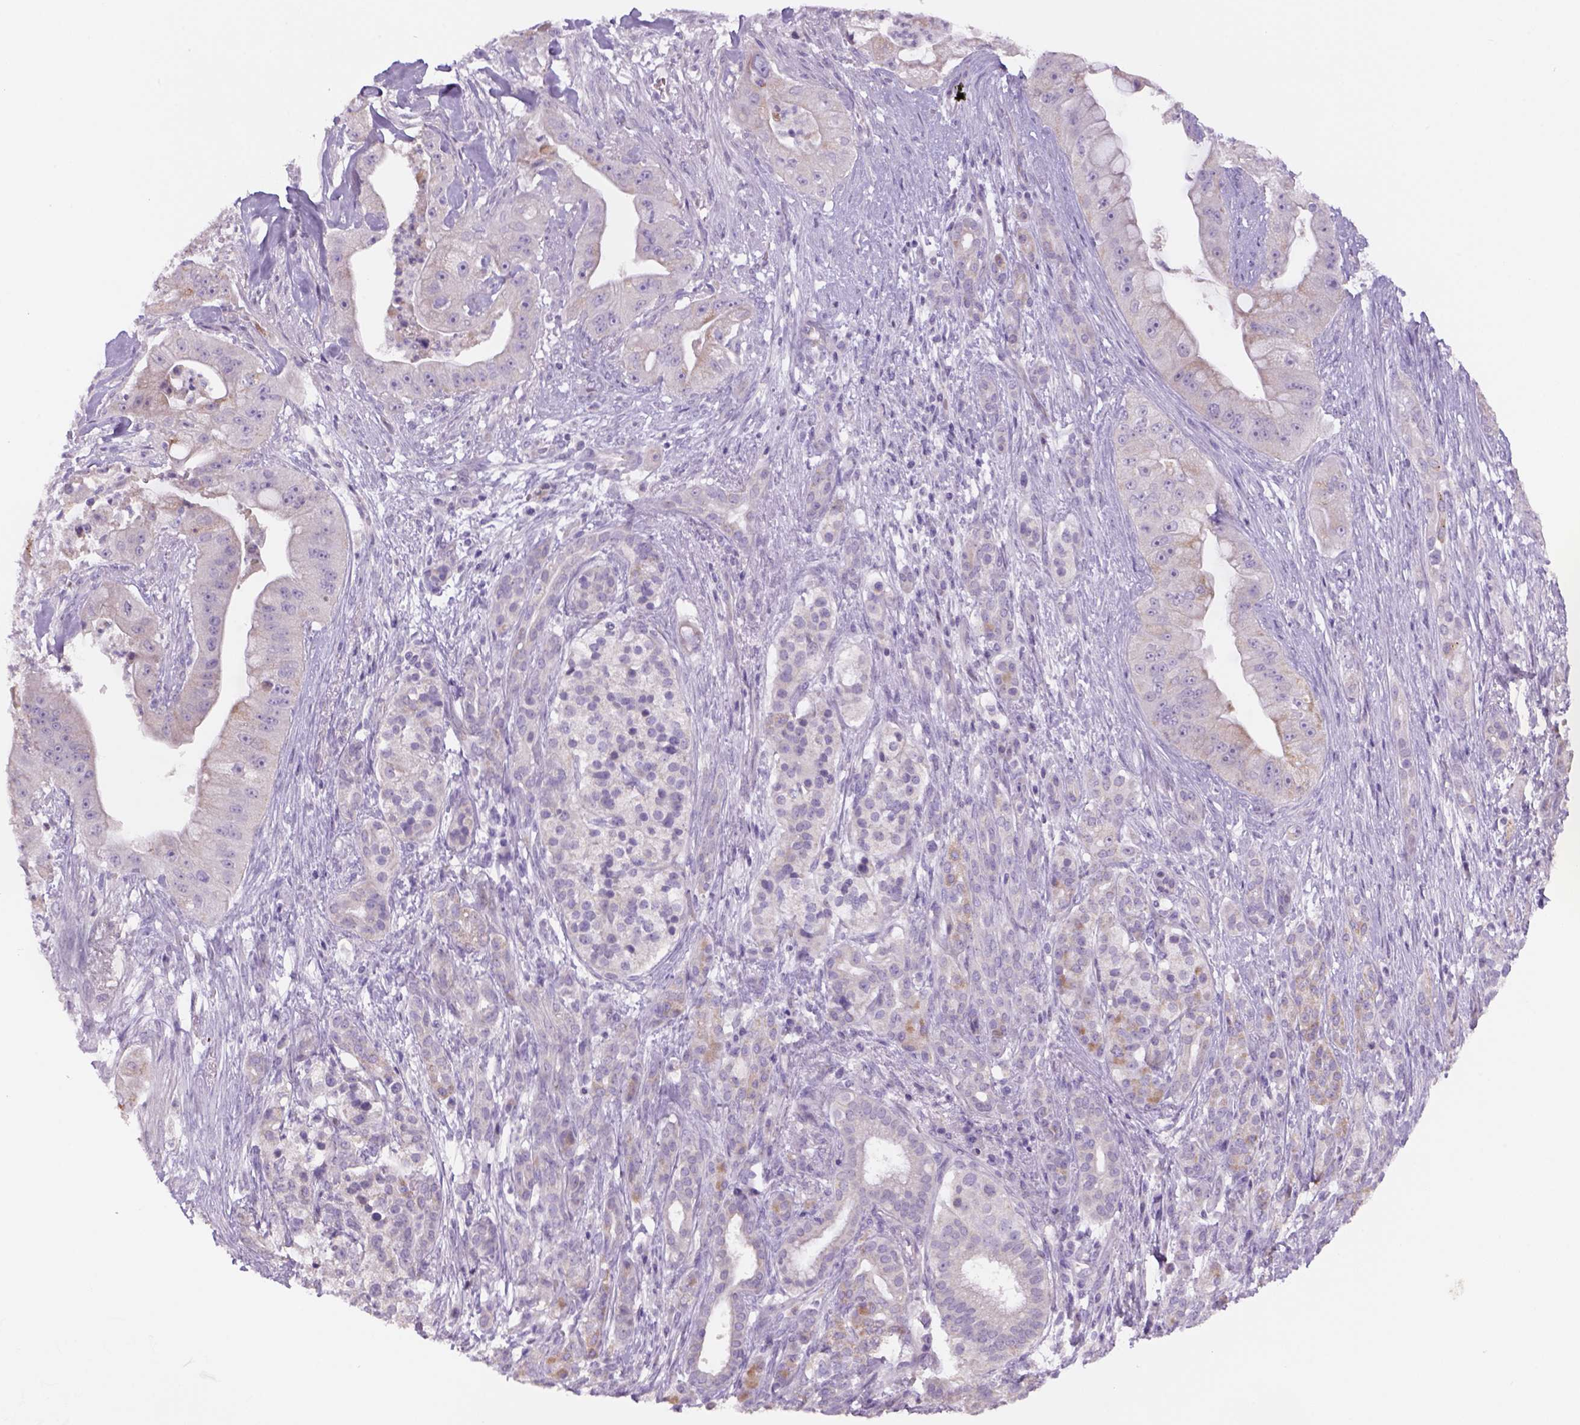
{"staining": {"intensity": "weak", "quantity": "<25%", "location": "cytoplasmic/membranous"}, "tissue": "pancreatic cancer", "cell_type": "Tumor cells", "image_type": "cancer", "snomed": [{"axis": "morphology", "description": "Normal tissue, NOS"}, {"axis": "morphology", "description": "Inflammation, NOS"}, {"axis": "morphology", "description": "Adenocarcinoma, NOS"}, {"axis": "topography", "description": "Pancreas"}], "caption": "This is an IHC photomicrograph of pancreatic cancer. There is no positivity in tumor cells.", "gene": "ADGRV1", "patient": {"sex": "male", "age": 57}}